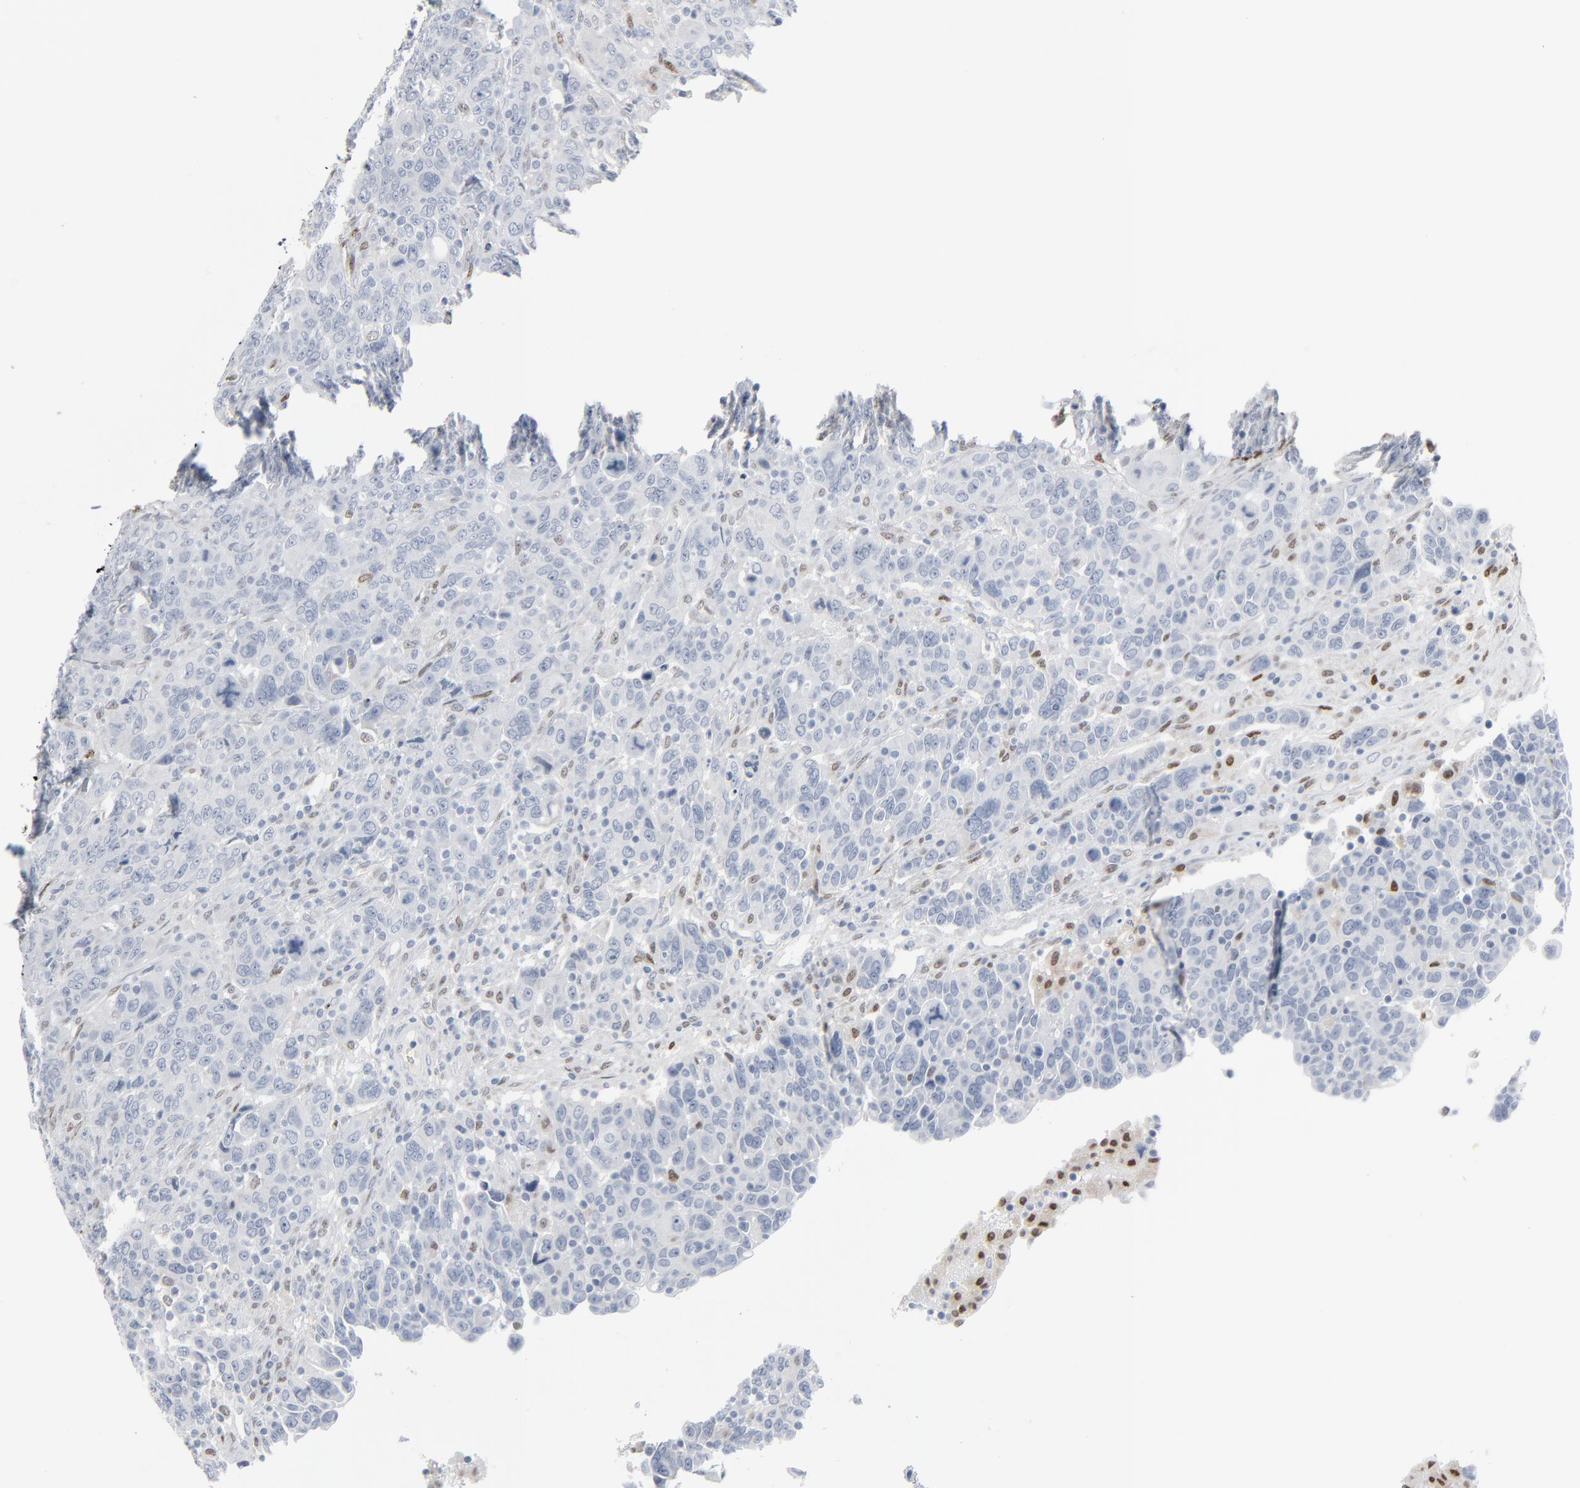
{"staining": {"intensity": "negative", "quantity": "none", "location": "none"}, "tissue": "breast cancer", "cell_type": "Tumor cells", "image_type": "cancer", "snomed": [{"axis": "morphology", "description": "Duct carcinoma"}, {"axis": "topography", "description": "Breast"}], "caption": "Immunohistochemical staining of breast intraductal carcinoma shows no significant staining in tumor cells.", "gene": "MITF", "patient": {"sex": "female", "age": 68}}